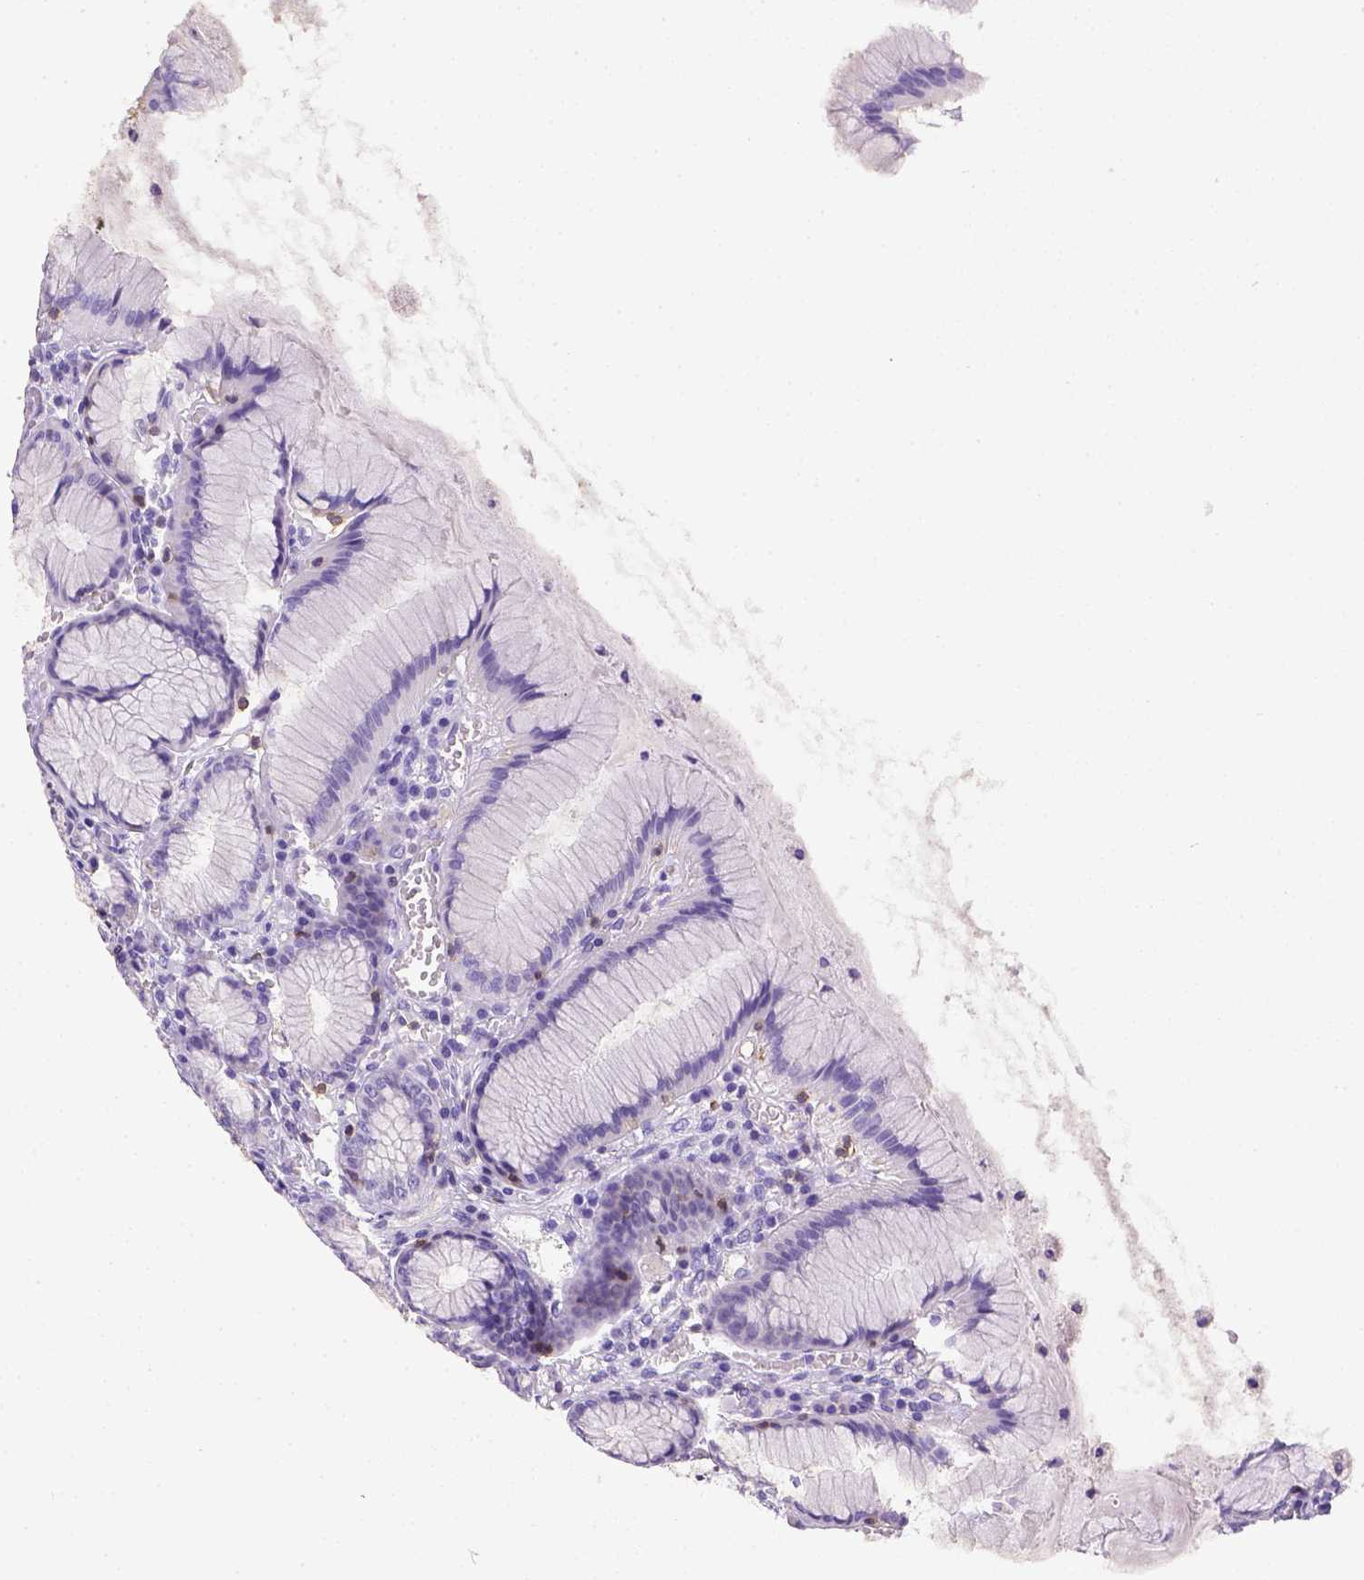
{"staining": {"intensity": "negative", "quantity": "none", "location": "none"}, "tissue": "stomach", "cell_type": "Glandular cells", "image_type": "normal", "snomed": [{"axis": "morphology", "description": "Normal tissue, NOS"}, {"axis": "topography", "description": "Stomach"}], "caption": "High magnification brightfield microscopy of normal stomach stained with DAB (brown) and counterstained with hematoxylin (blue): glandular cells show no significant positivity. (Brightfield microscopy of DAB (3,3'-diaminobenzidine) immunohistochemistry (IHC) at high magnification).", "gene": "CD3E", "patient": {"sex": "male", "age": 55}}